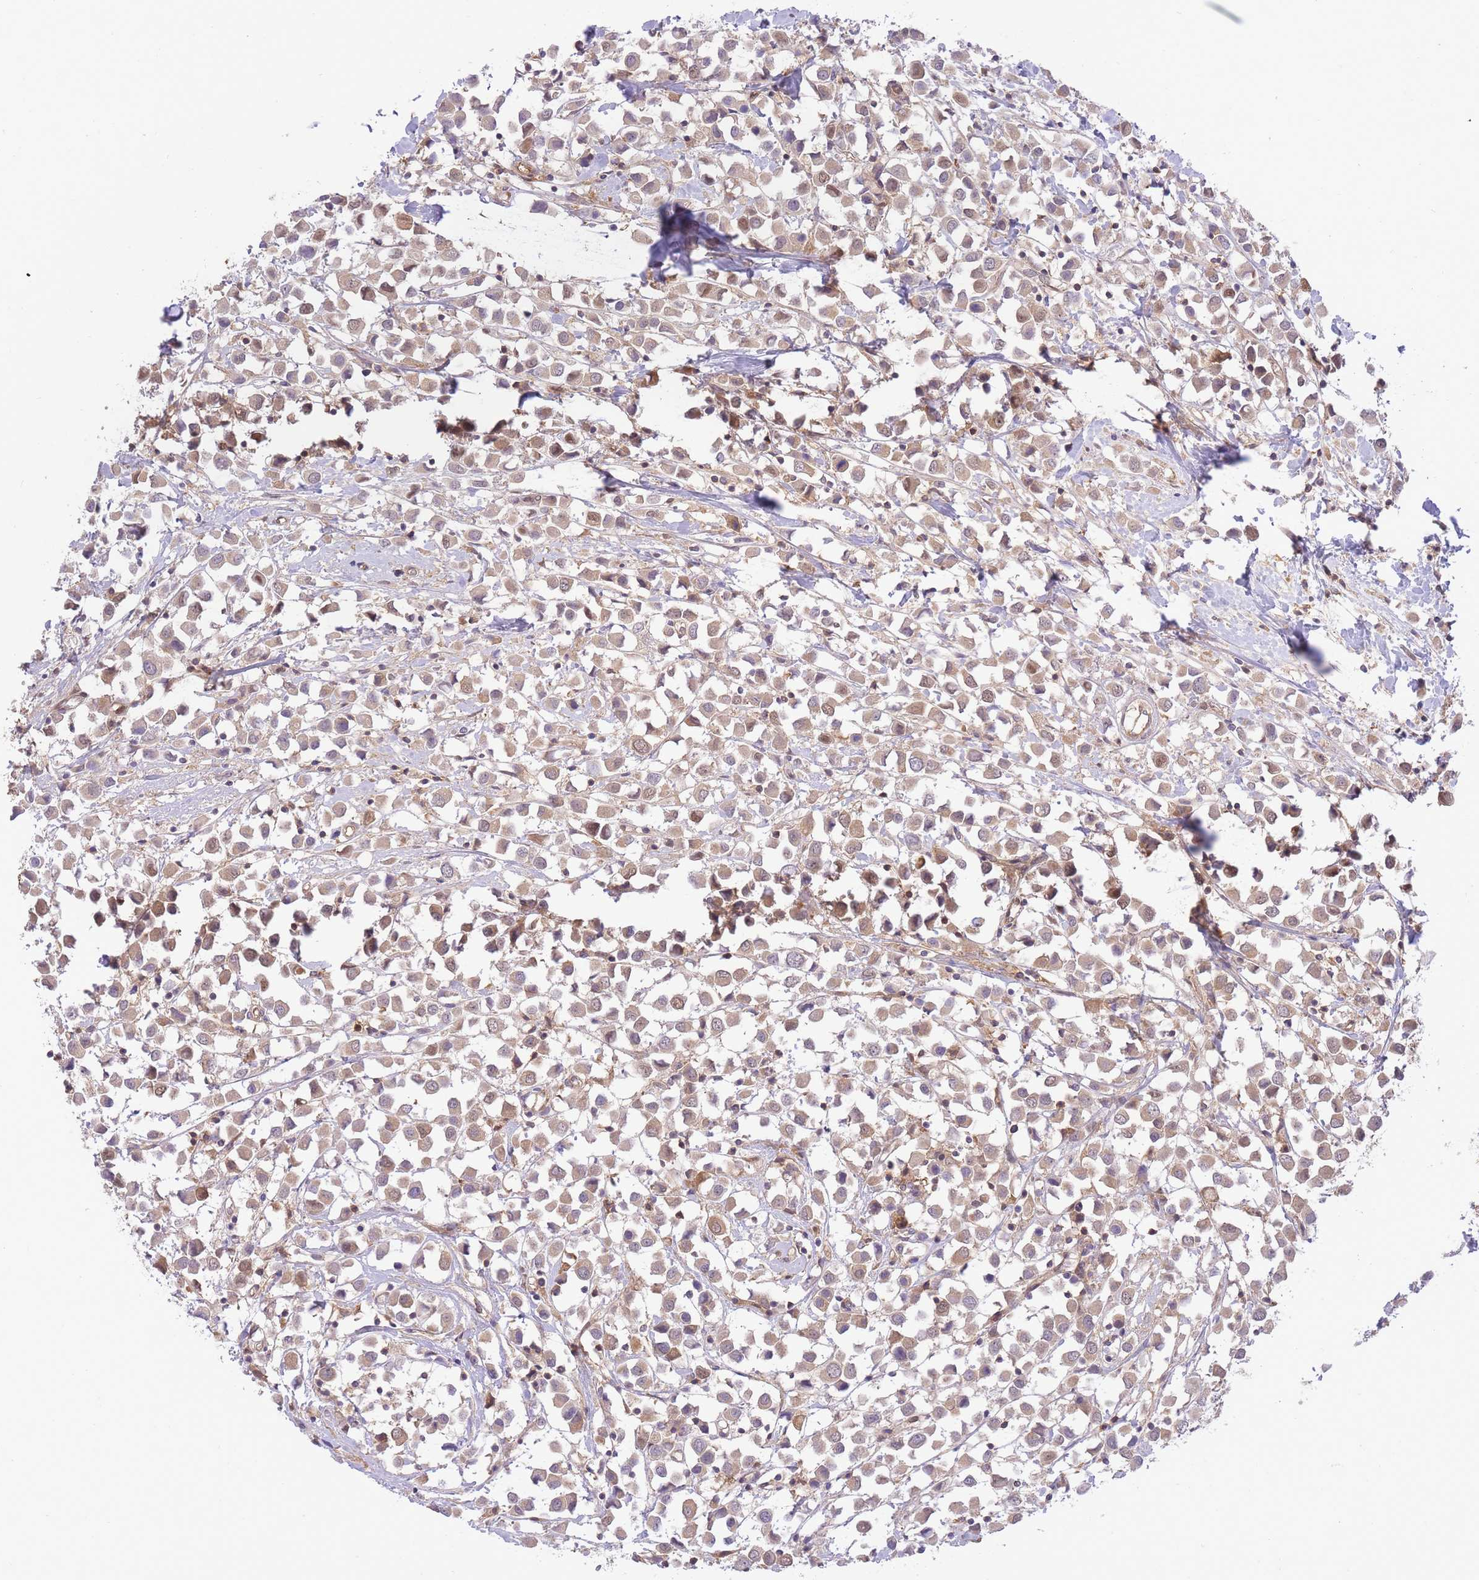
{"staining": {"intensity": "moderate", "quantity": ">75%", "location": "cytoplasmic/membranous"}, "tissue": "breast cancer", "cell_type": "Tumor cells", "image_type": "cancer", "snomed": [{"axis": "morphology", "description": "Duct carcinoma"}, {"axis": "topography", "description": "Breast"}], "caption": "Breast cancer (intraductal carcinoma) stained with a protein marker displays moderate staining in tumor cells.", "gene": "PREP", "patient": {"sex": "female", "age": 61}}